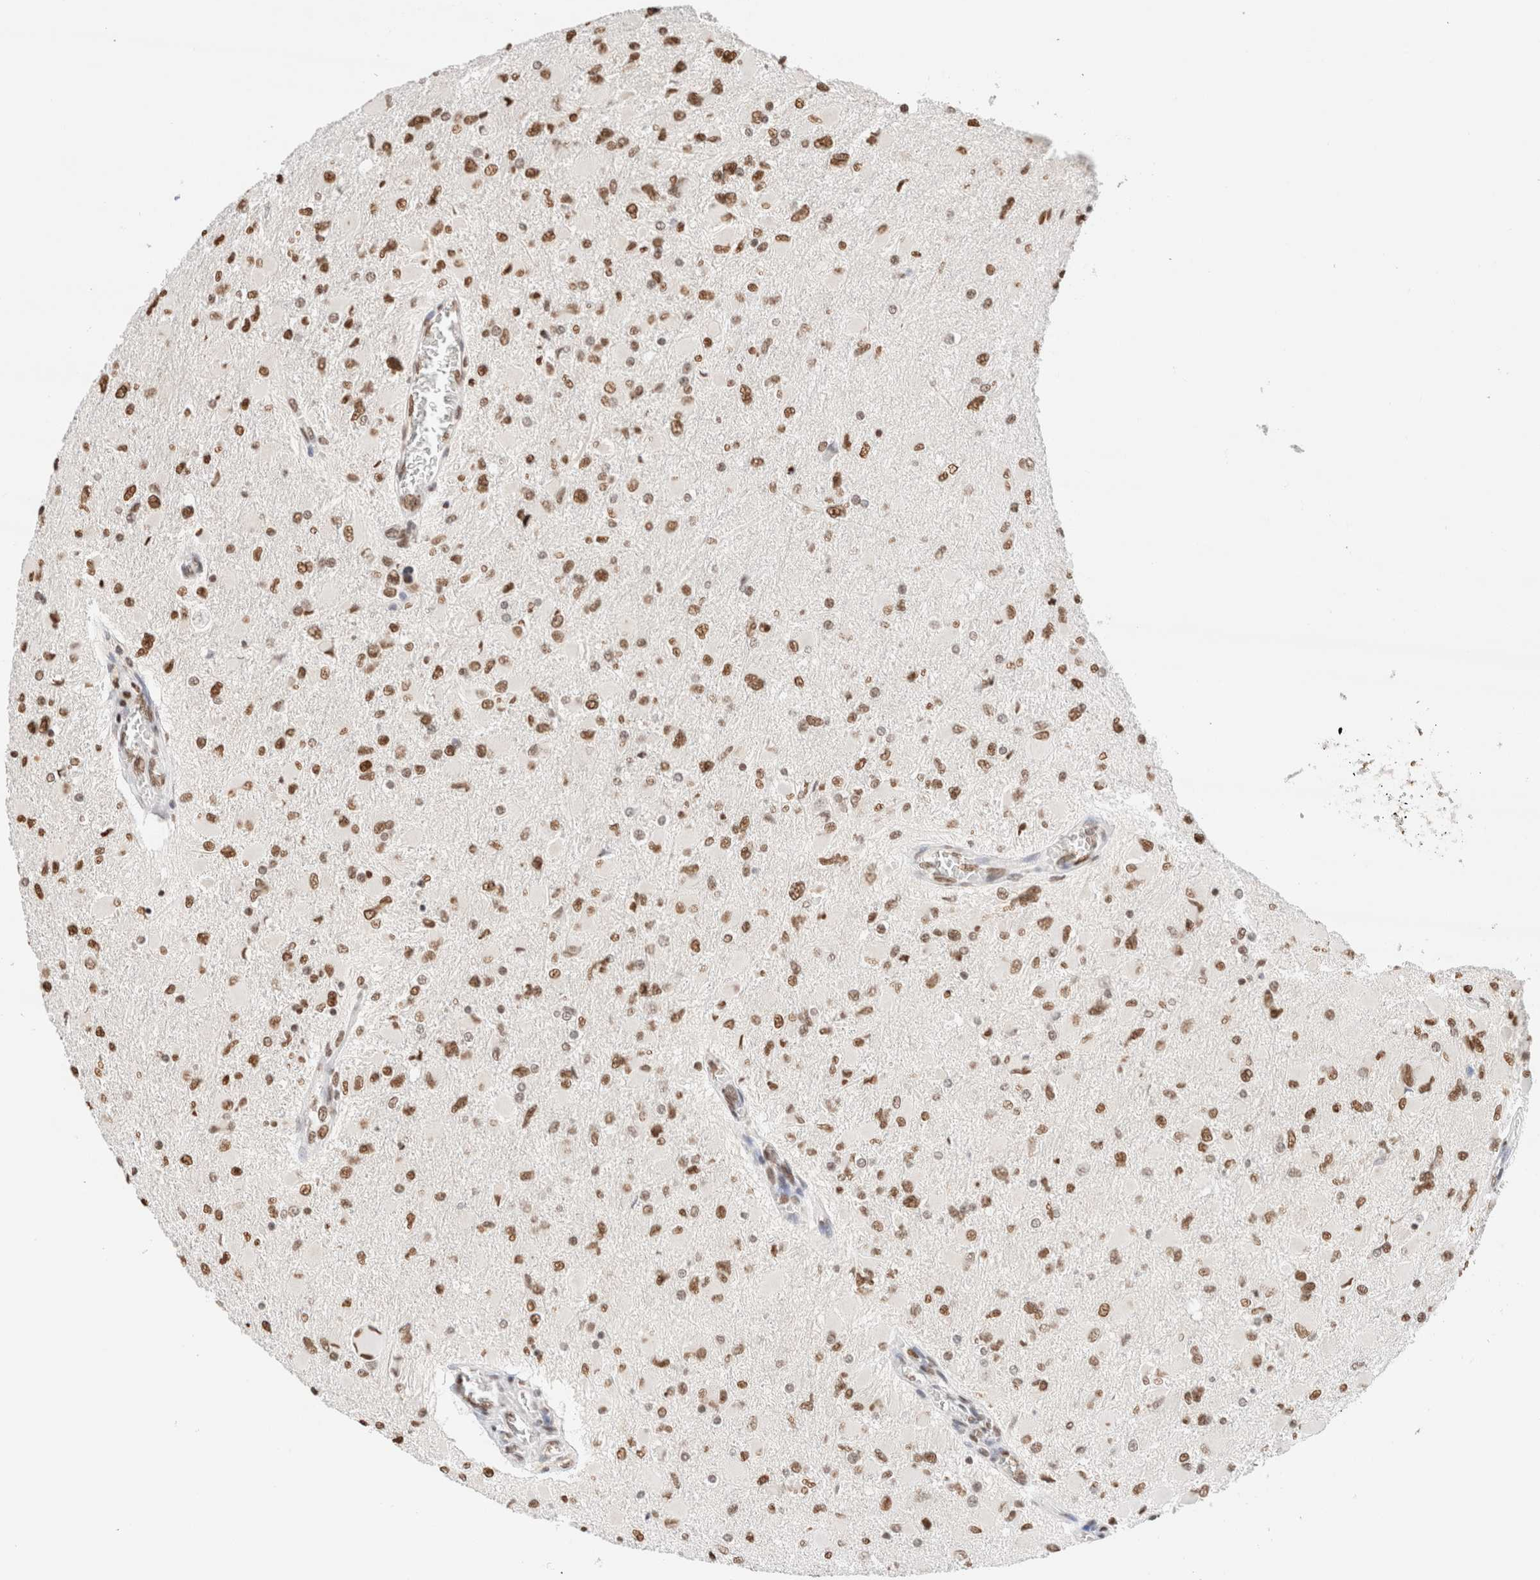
{"staining": {"intensity": "moderate", "quantity": ">75%", "location": "nuclear"}, "tissue": "glioma", "cell_type": "Tumor cells", "image_type": "cancer", "snomed": [{"axis": "morphology", "description": "Glioma, malignant, High grade"}, {"axis": "topography", "description": "Cerebral cortex"}], "caption": "Tumor cells demonstrate medium levels of moderate nuclear staining in about >75% of cells in human high-grade glioma (malignant). (DAB IHC, brown staining for protein, blue staining for nuclei).", "gene": "SUPT3H", "patient": {"sex": "female", "age": 36}}